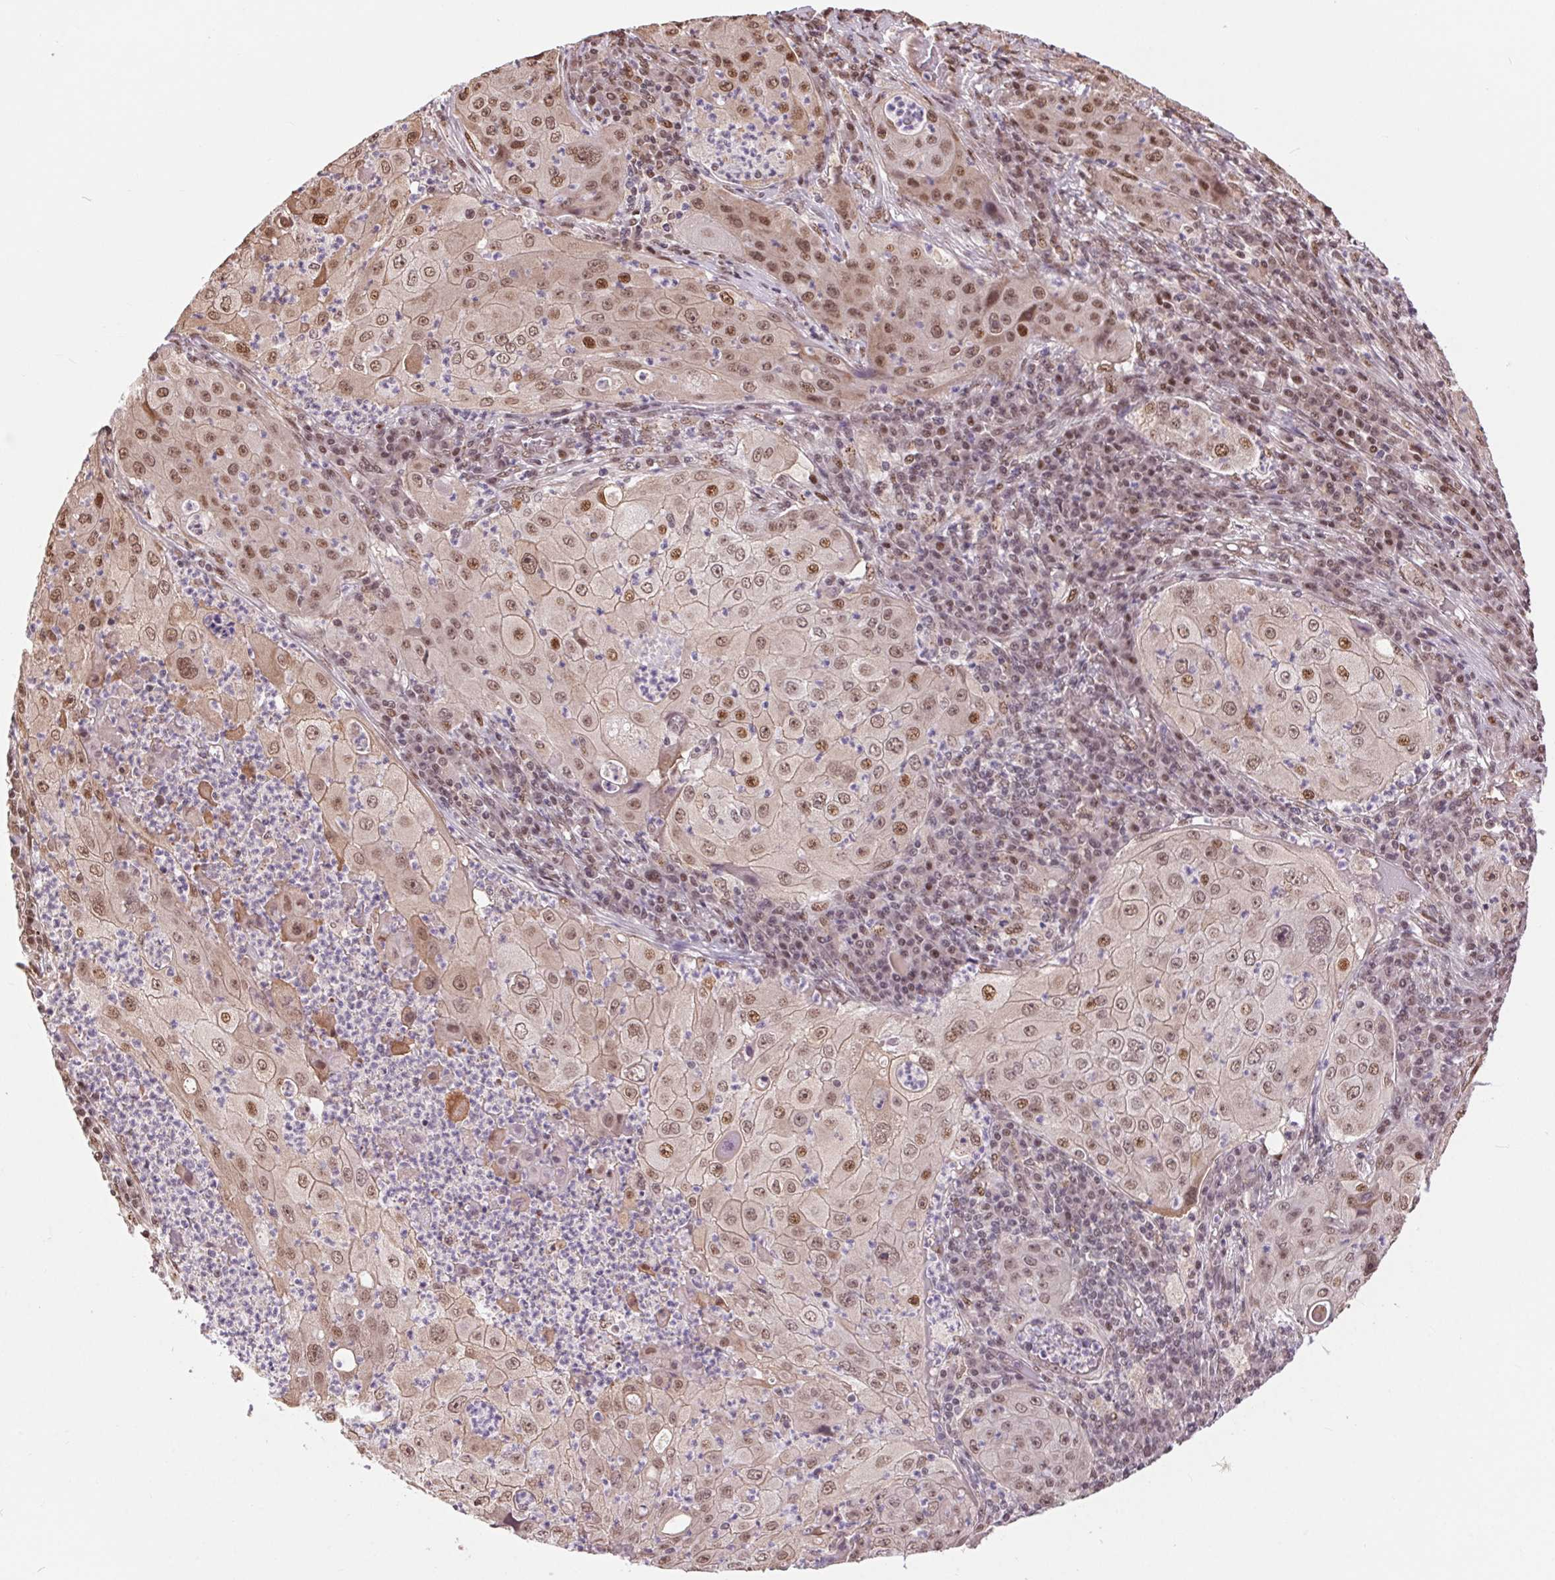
{"staining": {"intensity": "moderate", "quantity": ">75%", "location": "nuclear"}, "tissue": "lung cancer", "cell_type": "Tumor cells", "image_type": "cancer", "snomed": [{"axis": "morphology", "description": "Squamous cell carcinoma, NOS"}, {"axis": "topography", "description": "Lung"}], "caption": "IHC micrograph of human lung cancer (squamous cell carcinoma) stained for a protein (brown), which demonstrates medium levels of moderate nuclear positivity in approximately >75% of tumor cells.", "gene": "RAD23A", "patient": {"sex": "female", "age": 59}}